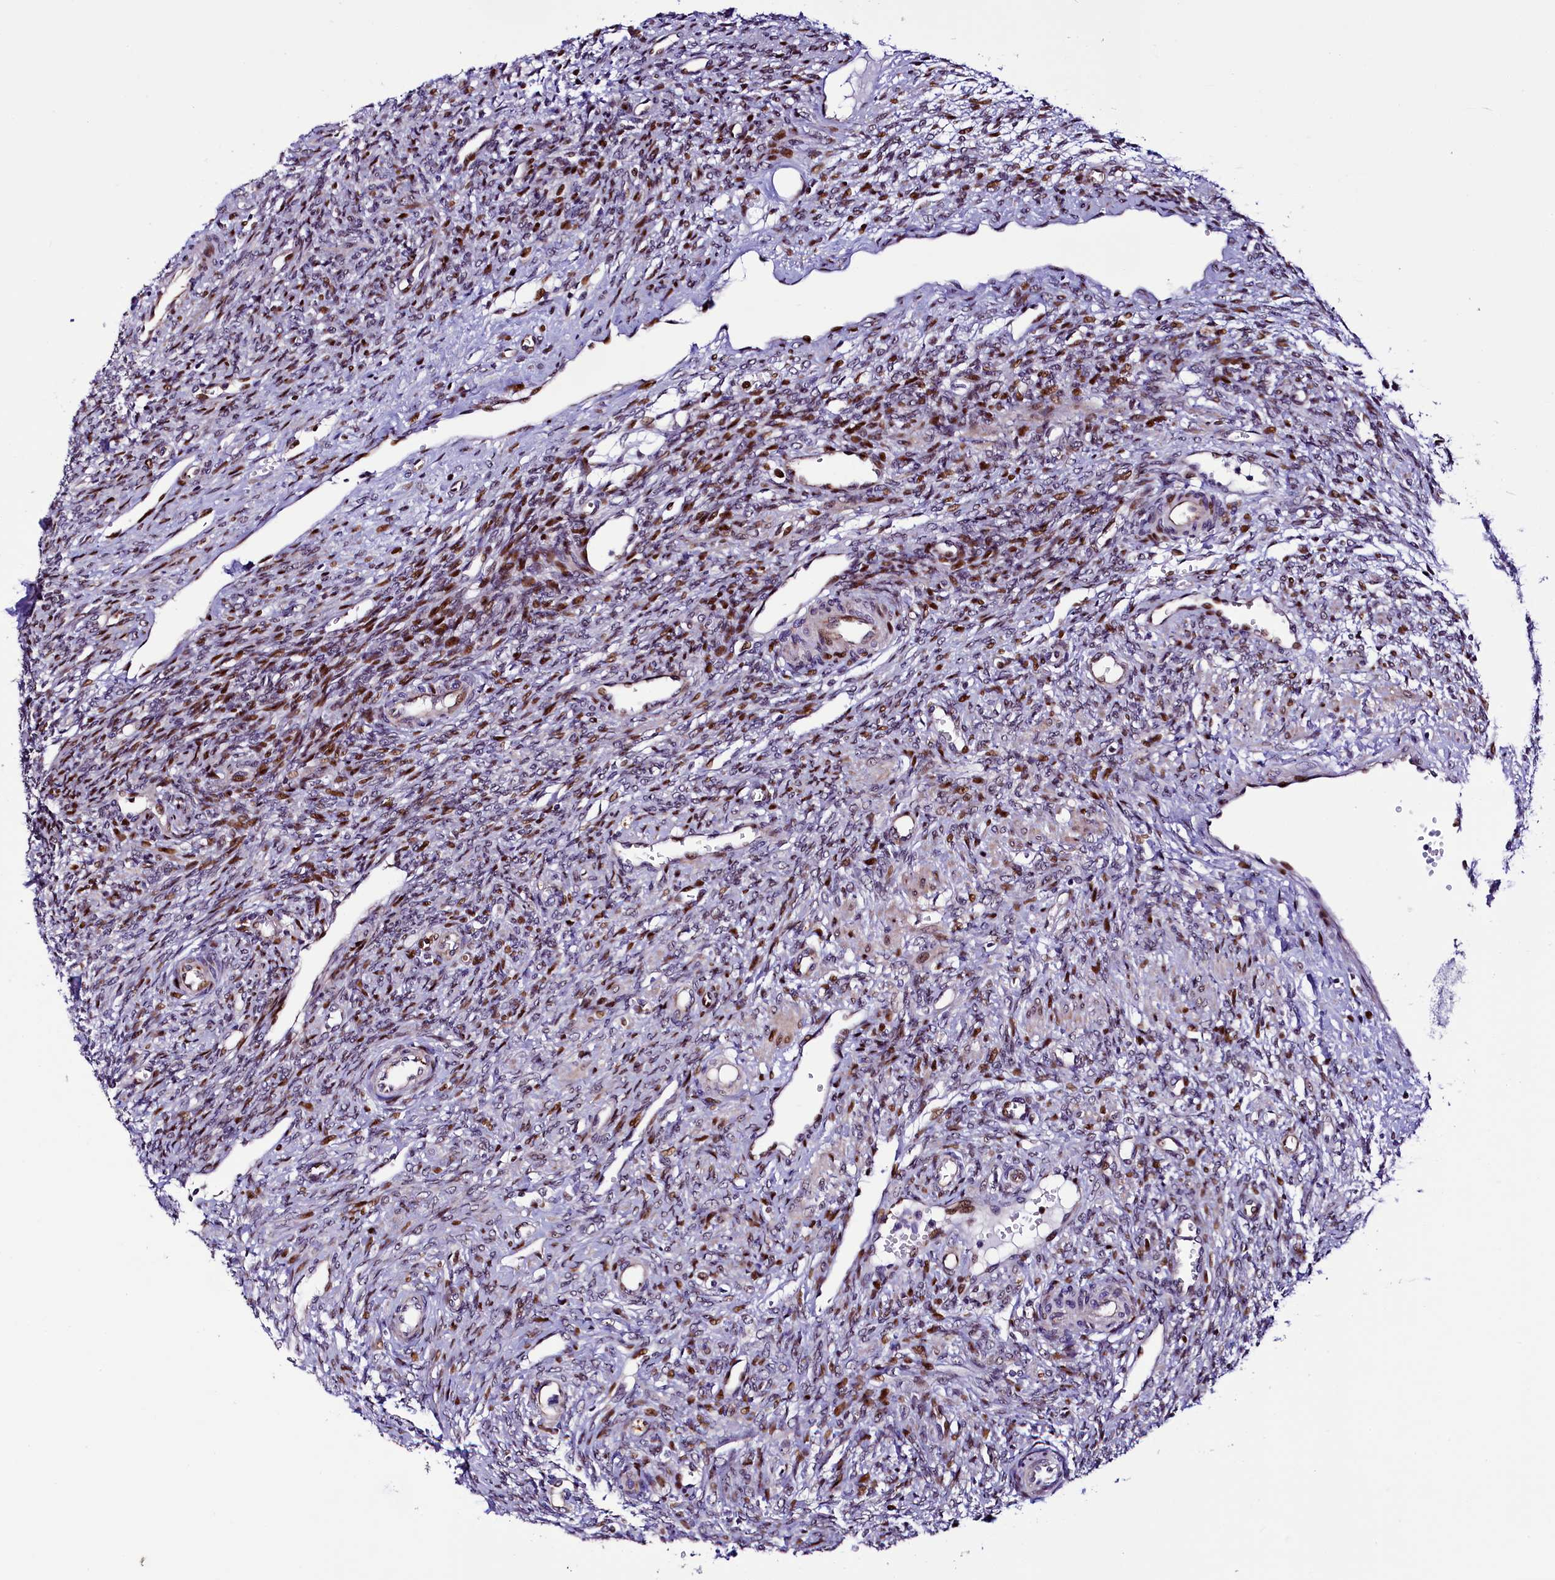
{"staining": {"intensity": "moderate", "quantity": "25%-75%", "location": "nuclear"}, "tissue": "ovary", "cell_type": "Ovarian stroma cells", "image_type": "normal", "snomed": [{"axis": "morphology", "description": "Normal tissue, NOS"}, {"axis": "topography", "description": "Ovary"}], "caption": "Ovarian stroma cells reveal medium levels of moderate nuclear expression in about 25%-75% of cells in unremarkable ovary.", "gene": "TRMT112", "patient": {"sex": "female", "age": 41}}